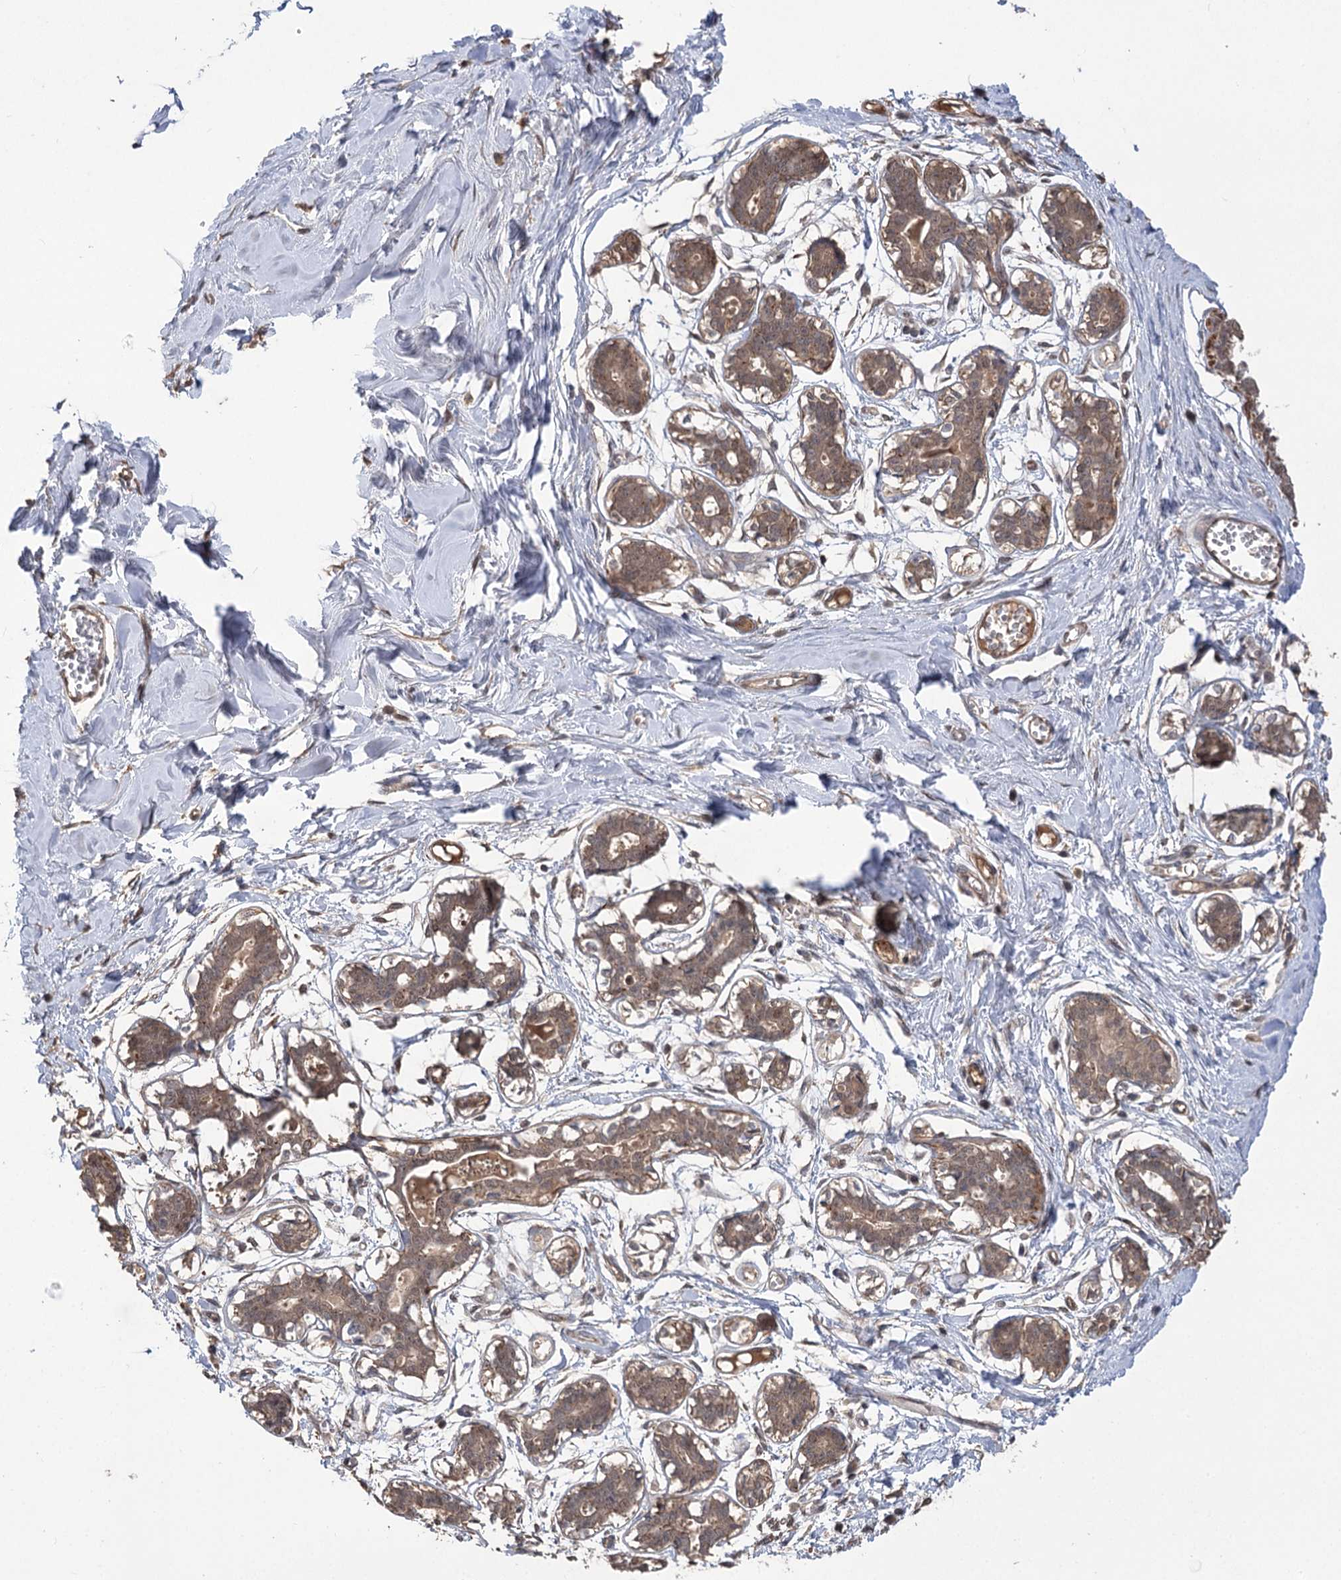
{"staining": {"intensity": "moderate", "quantity": ">75%", "location": "cytoplasmic/membranous,nuclear"}, "tissue": "breast", "cell_type": "Adipocytes", "image_type": "normal", "snomed": [{"axis": "morphology", "description": "Normal tissue, NOS"}, {"axis": "topography", "description": "Breast"}], "caption": "Immunohistochemistry (IHC) of normal human breast shows medium levels of moderate cytoplasmic/membranous,nuclear expression in approximately >75% of adipocytes. Nuclei are stained in blue.", "gene": "TENM2", "patient": {"sex": "female", "age": 27}}